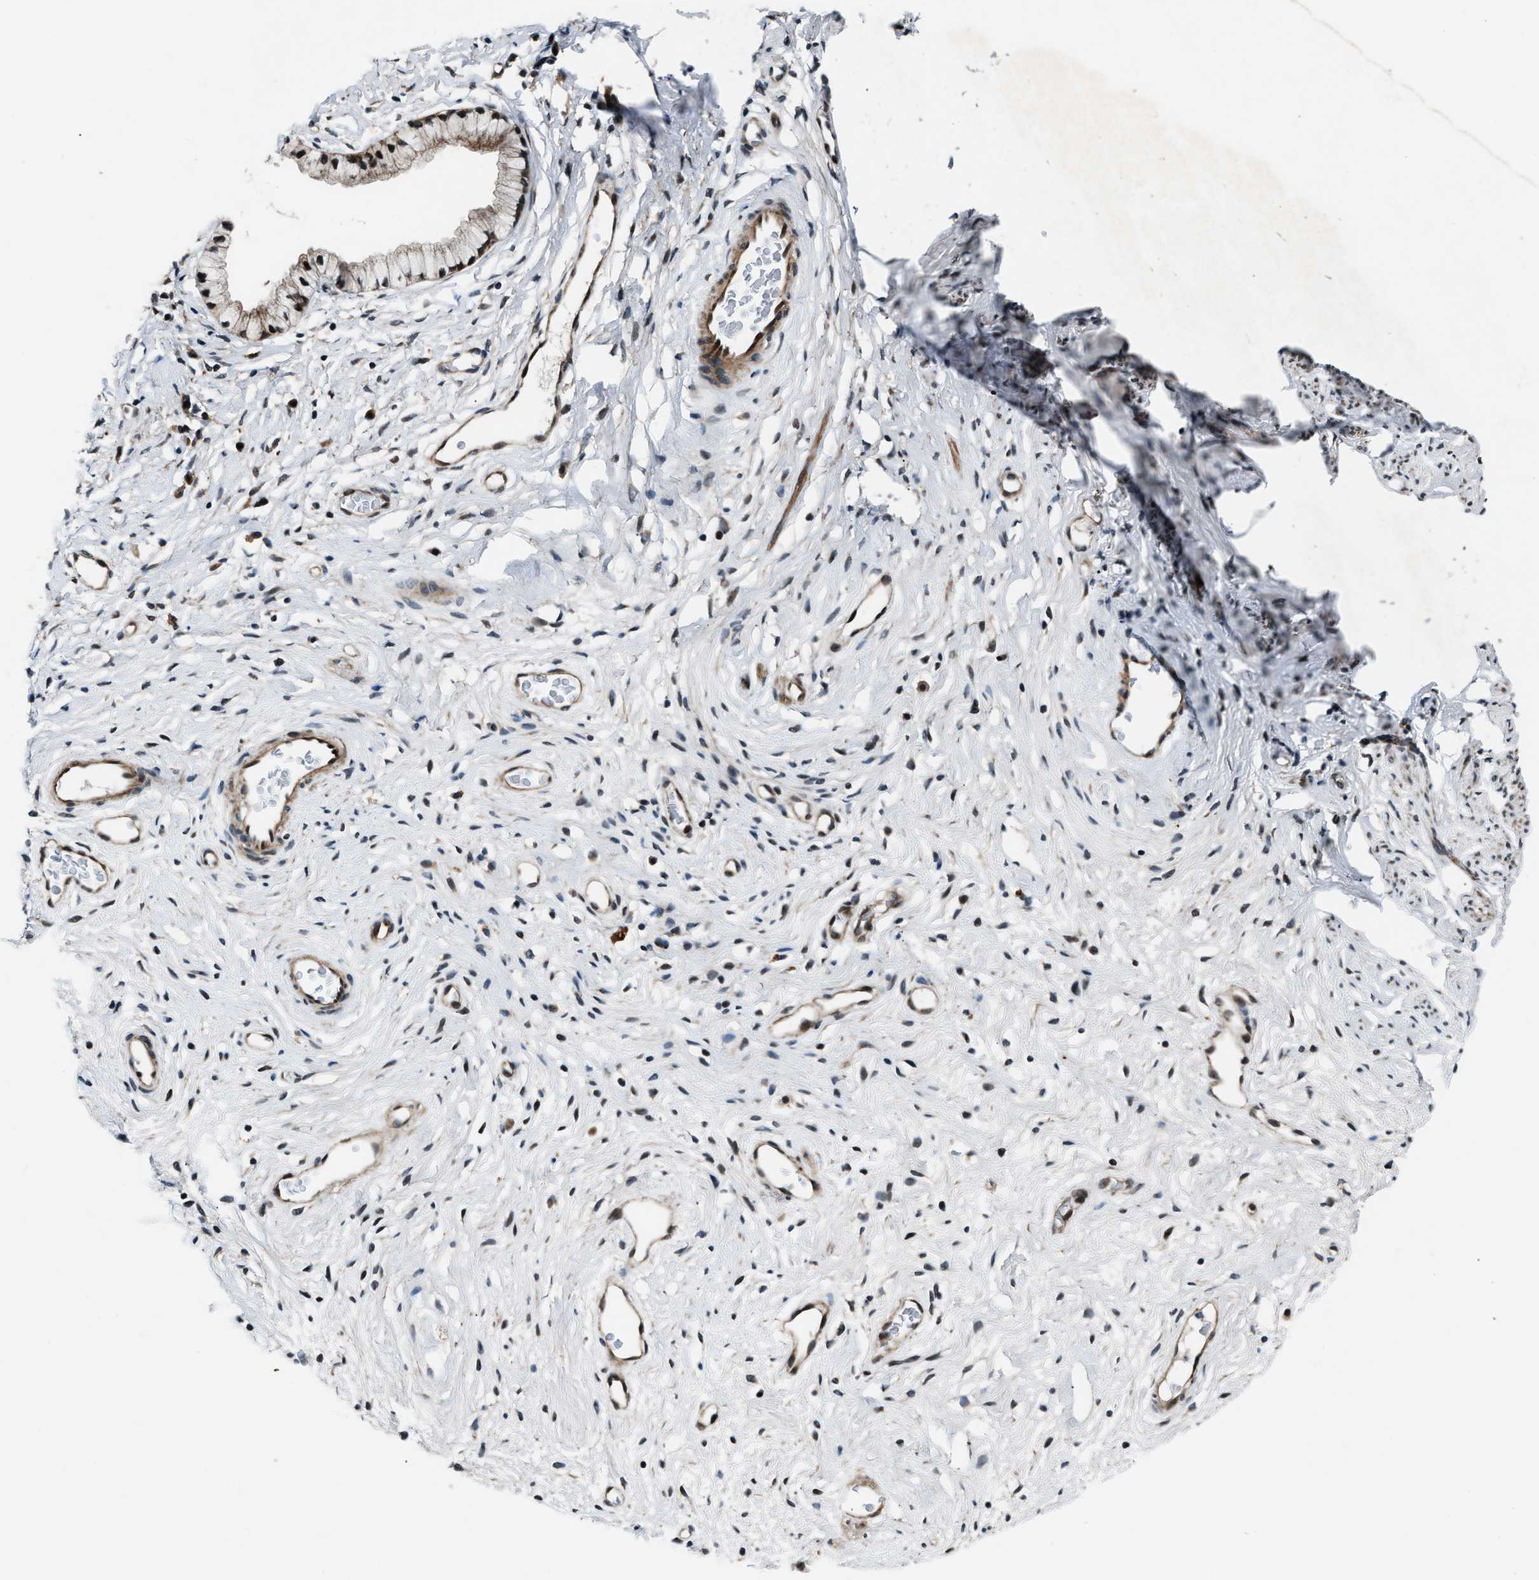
{"staining": {"intensity": "moderate", "quantity": ">75%", "location": "cytoplasmic/membranous,nuclear"}, "tissue": "cervix", "cell_type": "Glandular cells", "image_type": "normal", "snomed": [{"axis": "morphology", "description": "Normal tissue, NOS"}, {"axis": "topography", "description": "Cervix"}], "caption": "Cervix stained with a brown dye displays moderate cytoplasmic/membranous,nuclear positive staining in approximately >75% of glandular cells.", "gene": "DYNC2I1", "patient": {"sex": "female", "age": 77}}